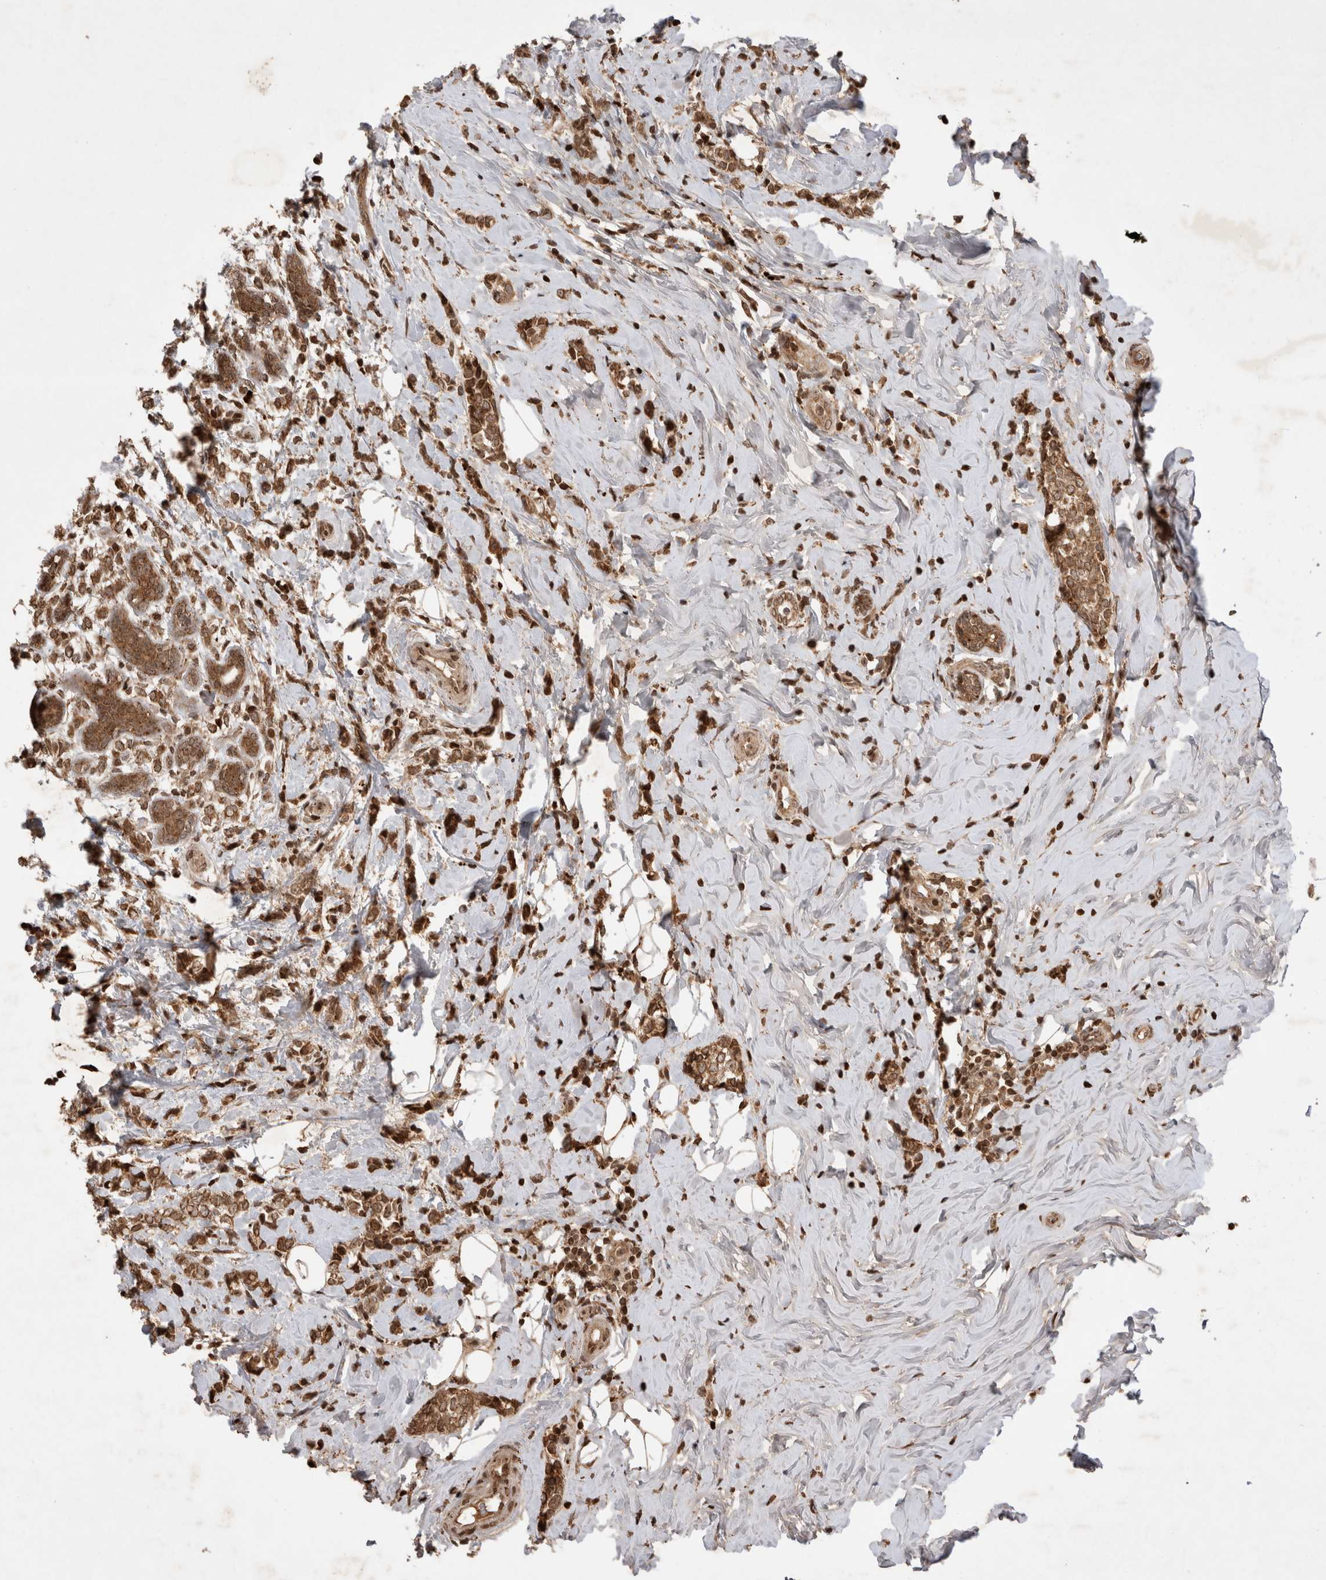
{"staining": {"intensity": "moderate", "quantity": ">75%", "location": "cytoplasmic/membranous"}, "tissue": "breast cancer", "cell_type": "Tumor cells", "image_type": "cancer", "snomed": [{"axis": "morphology", "description": "Normal tissue, NOS"}, {"axis": "morphology", "description": "Lobular carcinoma"}, {"axis": "topography", "description": "Breast"}], "caption": "Lobular carcinoma (breast) stained with immunohistochemistry (IHC) exhibits moderate cytoplasmic/membranous positivity in approximately >75% of tumor cells. Nuclei are stained in blue.", "gene": "FAM221A", "patient": {"sex": "female", "age": 47}}